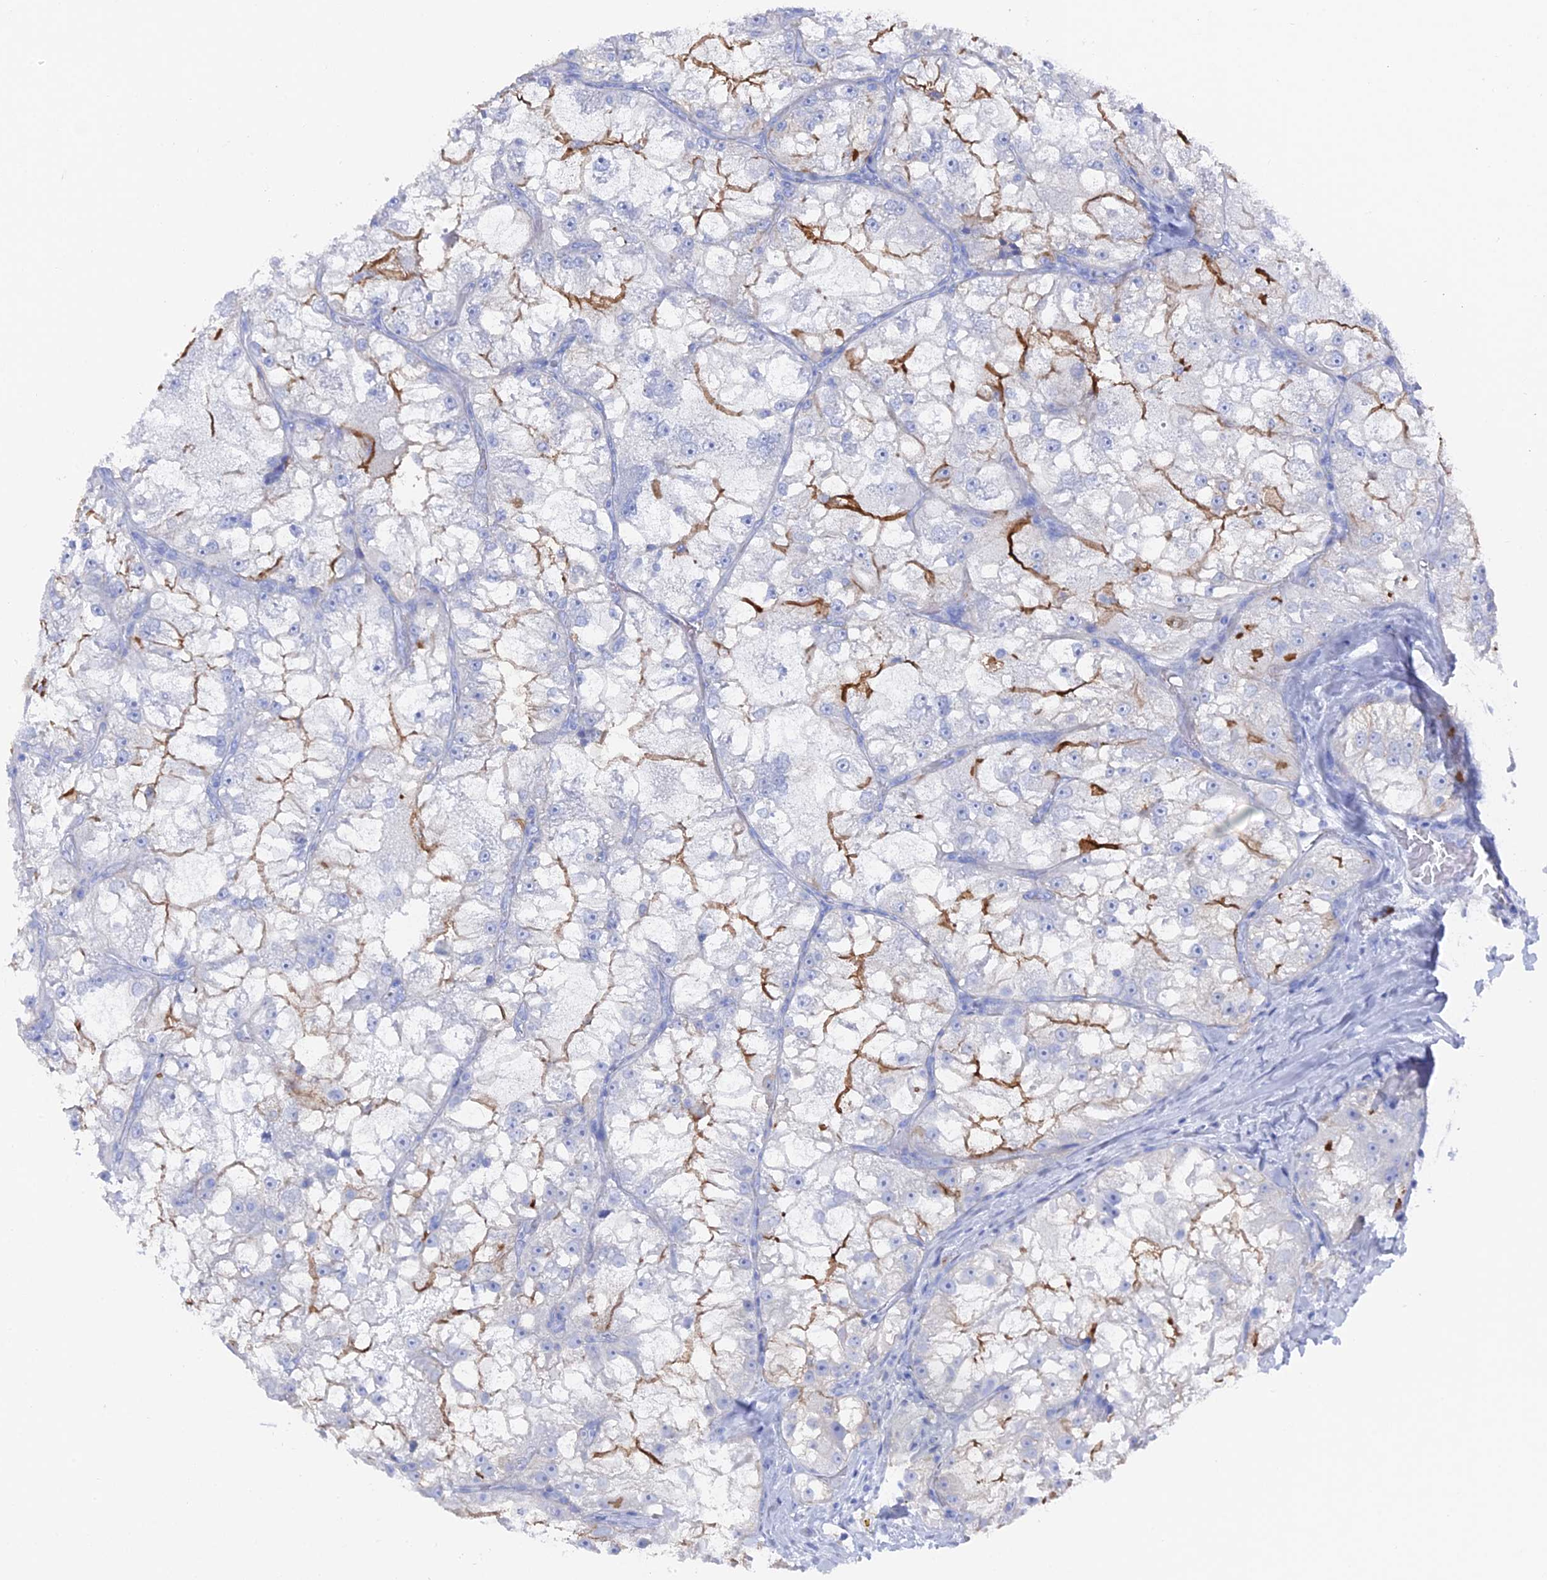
{"staining": {"intensity": "moderate", "quantity": "<25%", "location": "cytoplasmic/membranous"}, "tissue": "renal cancer", "cell_type": "Tumor cells", "image_type": "cancer", "snomed": [{"axis": "morphology", "description": "Adenocarcinoma, NOS"}, {"axis": "topography", "description": "Kidney"}], "caption": "There is low levels of moderate cytoplasmic/membranous positivity in tumor cells of renal cancer, as demonstrated by immunohistochemical staining (brown color).", "gene": "ENPP3", "patient": {"sex": "female", "age": 72}}